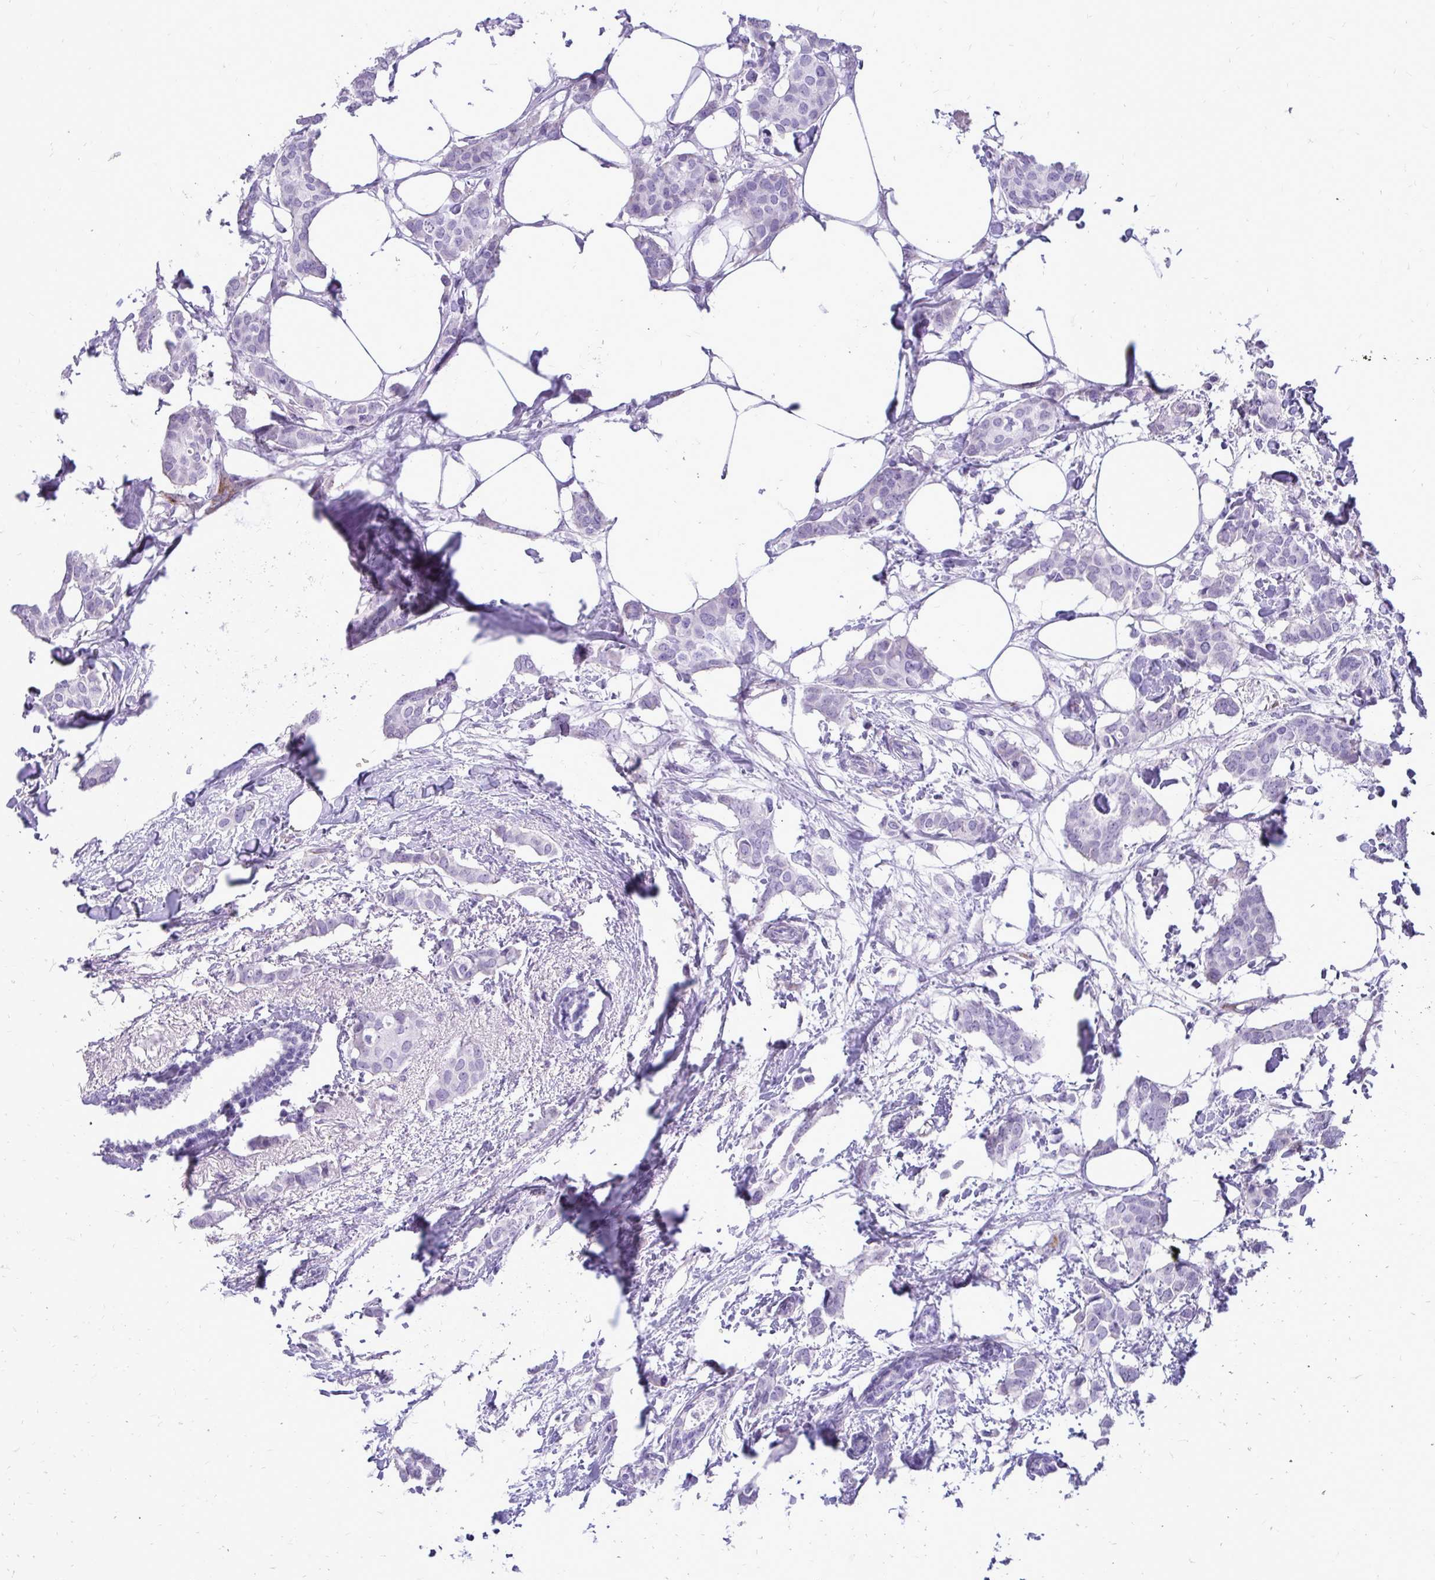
{"staining": {"intensity": "negative", "quantity": "none", "location": "none"}, "tissue": "breast cancer", "cell_type": "Tumor cells", "image_type": "cancer", "snomed": [{"axis": "morphology", "description": "Duct carcinoma"}, {"axis": "topography", "description": "Breast"}], "caption": "Immunohistochemistry (IHC) of breast cancer shows no expression in tumor cells.", "gene": "PELI3", "patient": {"sex": "female", "age": 62}}